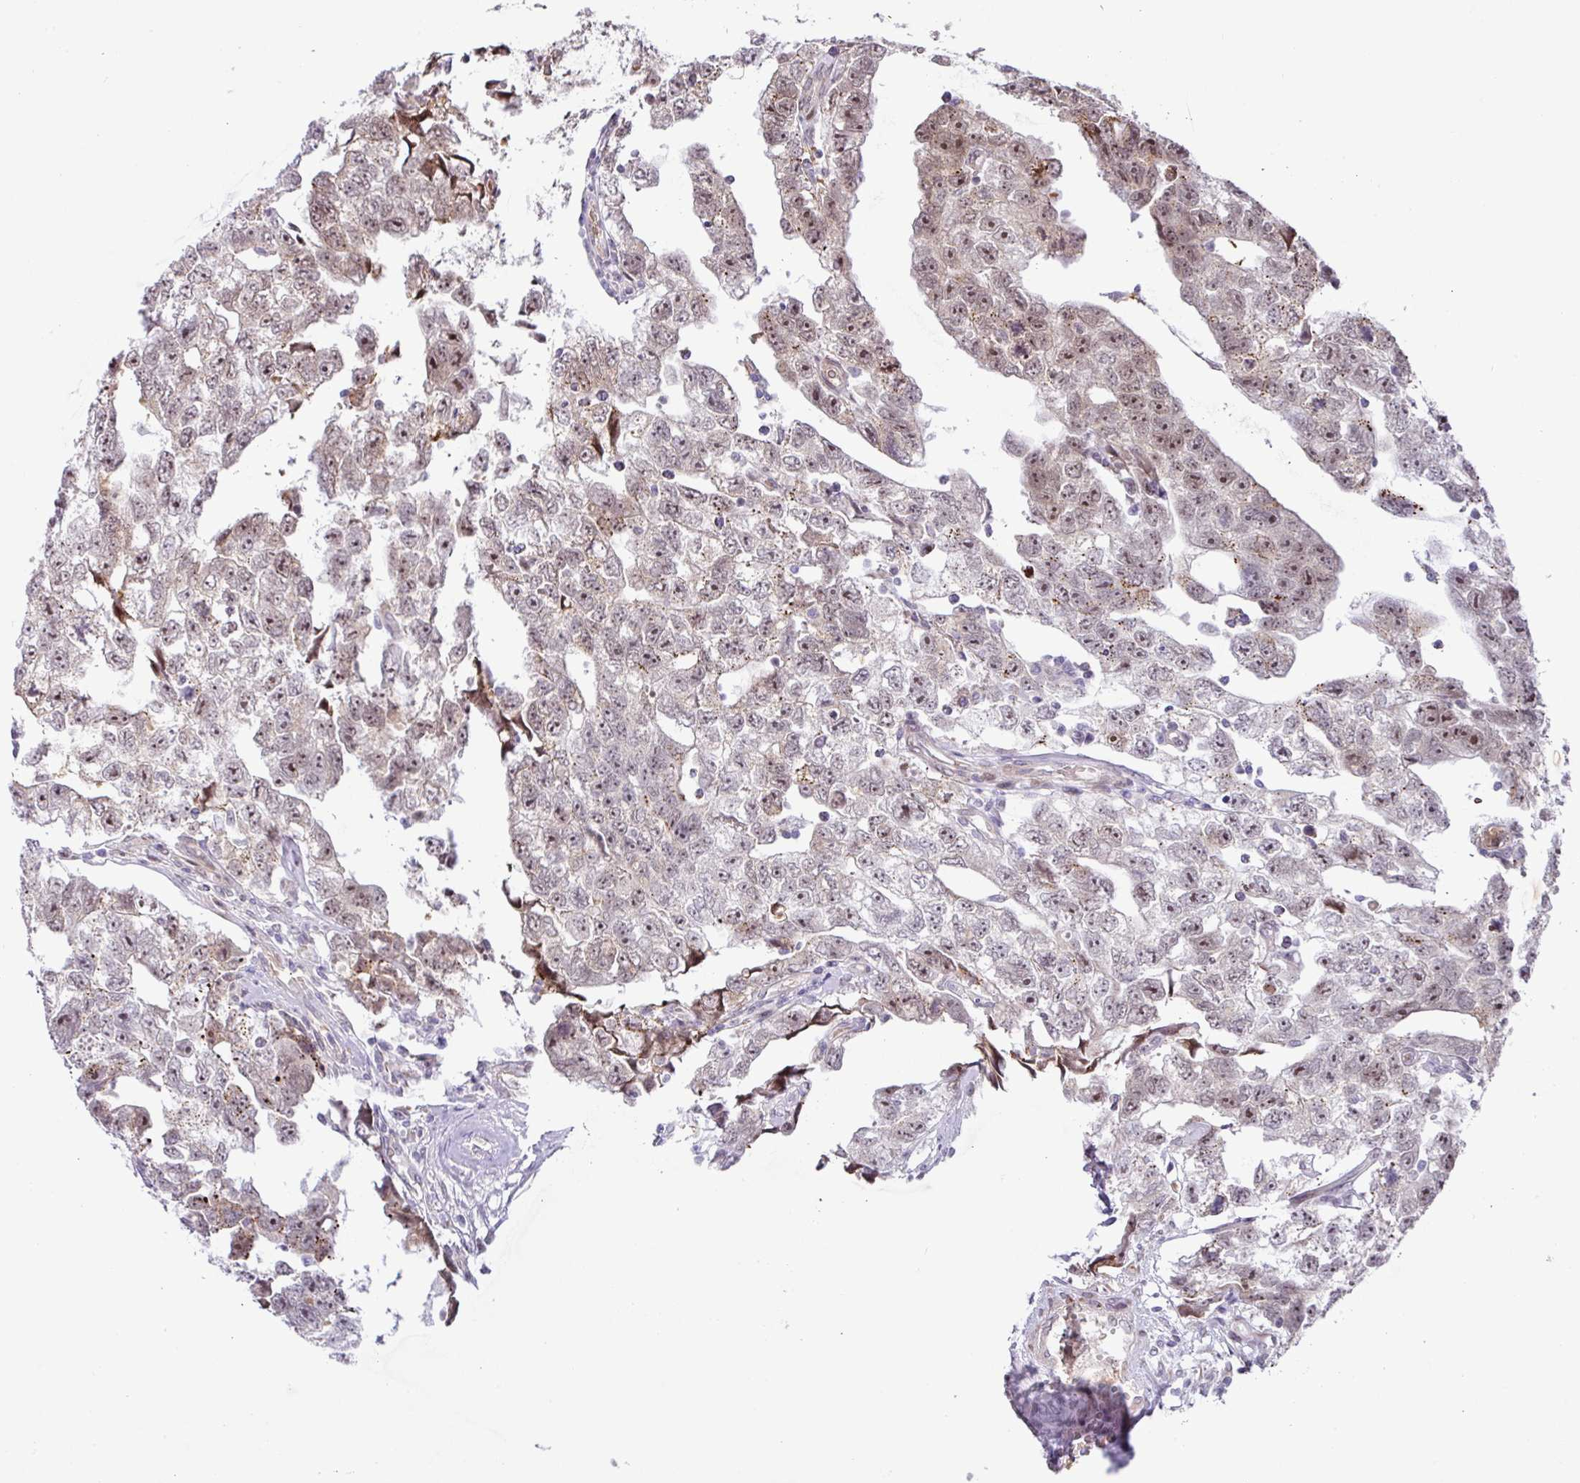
{"staining": {"intensity": "moderate", "quantity": ">75%", "location": "nuclear"}, "tissue": "testis cancer", "cell_type": "Tumor cells", "image_type": "cancer", "snomed": [{"axis": "morphology", "description": "Carcinoma, Embryonal, NOS"}, {"axis": "topography", "description": "Testis"}], "caption": "A brown stain highlights moderate nuclear staining of a protein in testis embryonal carcinoma tumor cells.", "gene": "PARP2", "patient": {"sex": "male", "age": 22}}